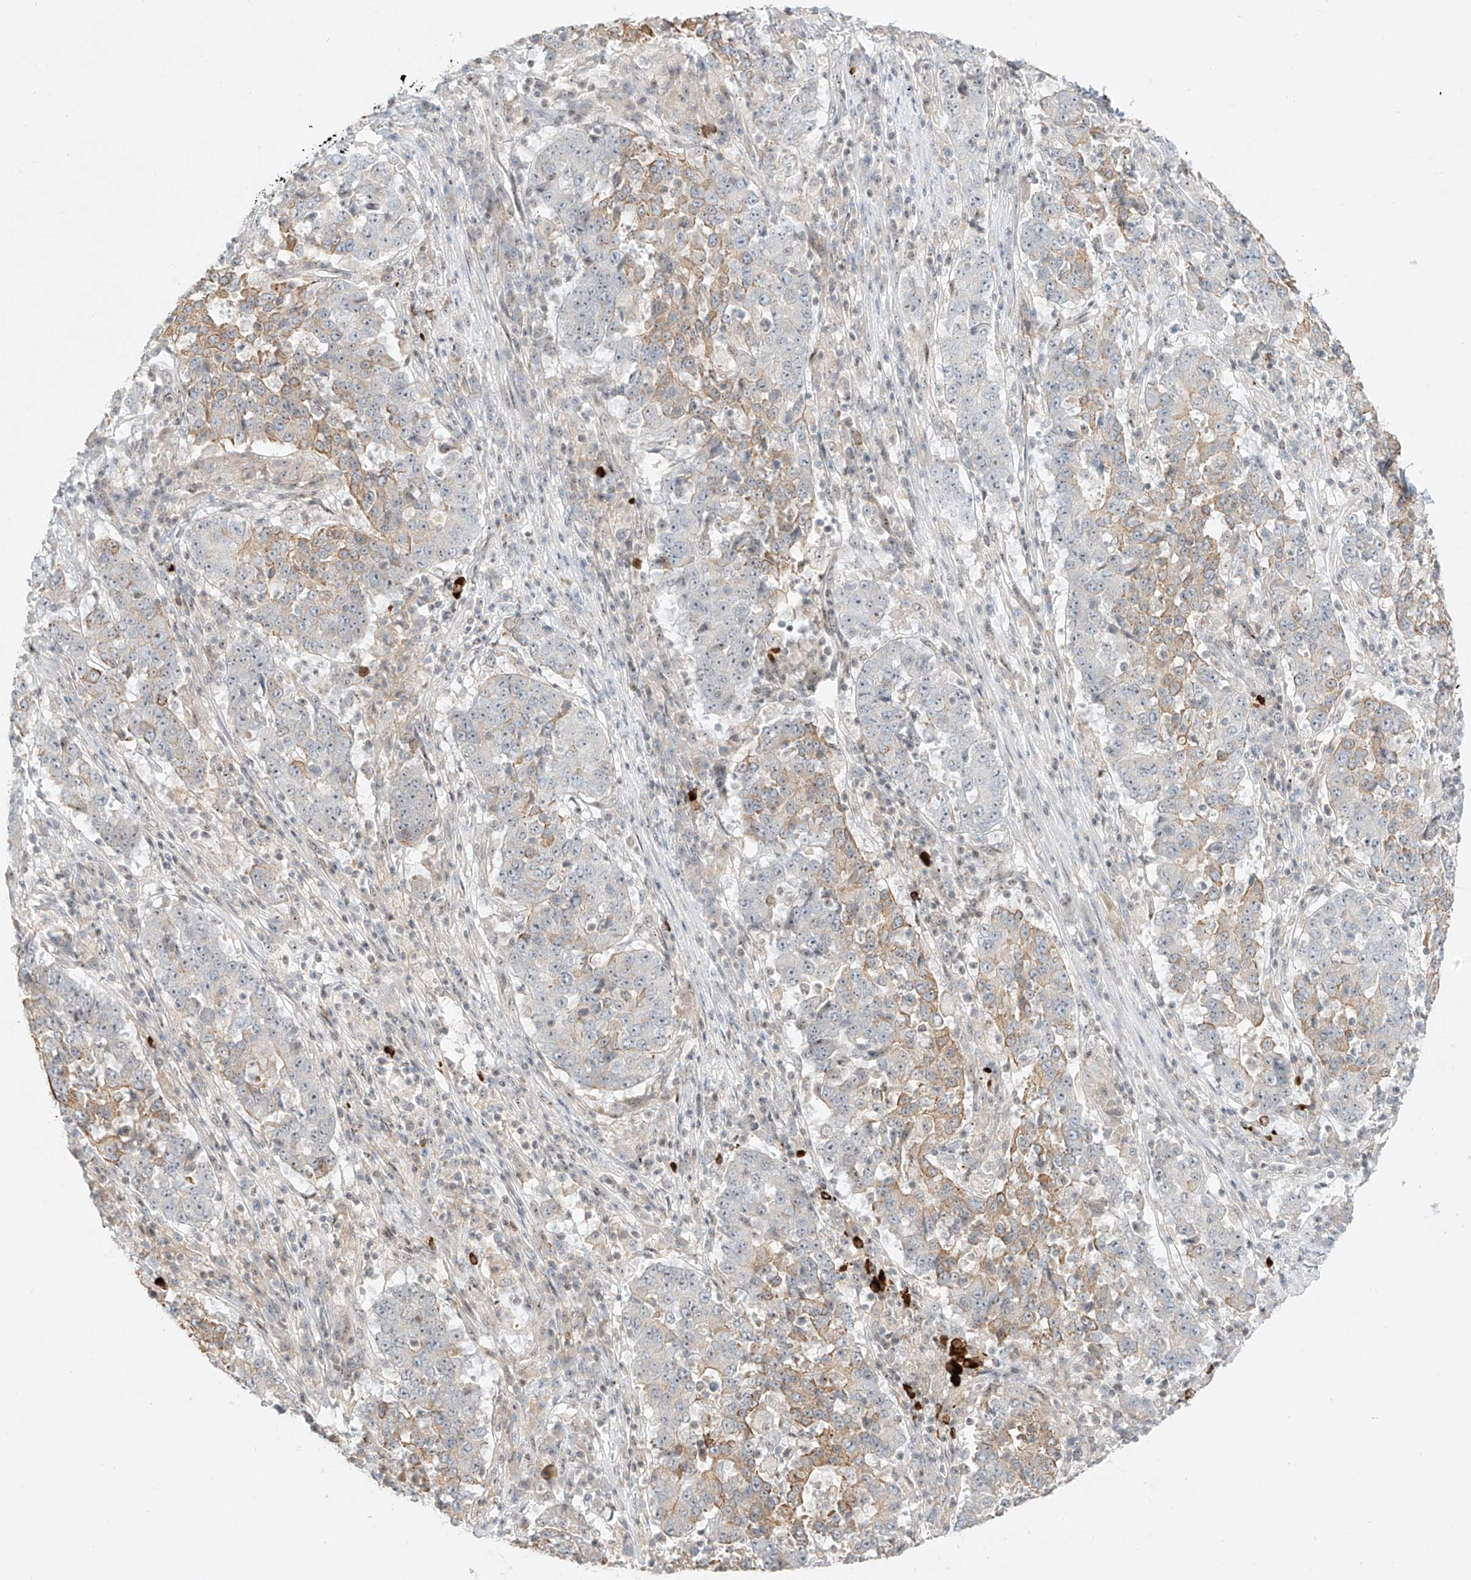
{"staining": {"intensity": "moderate", "quantity": "25%-75%", "location": "cytoplasmic/membranous"}, "tissue": "stomach cancer", "cell_type": "Tumor cells", "image_type": "cancer", "snomed": [{"axis": "morphology", "description": "Adenocarcinoma, NOS"}, {"axis": "topography", "description": "Stomach"}], "caption": "A brown stain shows moderate cytoplasmic/membranous positivity of a protein in human adenocarcinoma (stomach) tumor cells.", "gene": "ZNF512", "patient": {"sex": "male", "age": 59}}